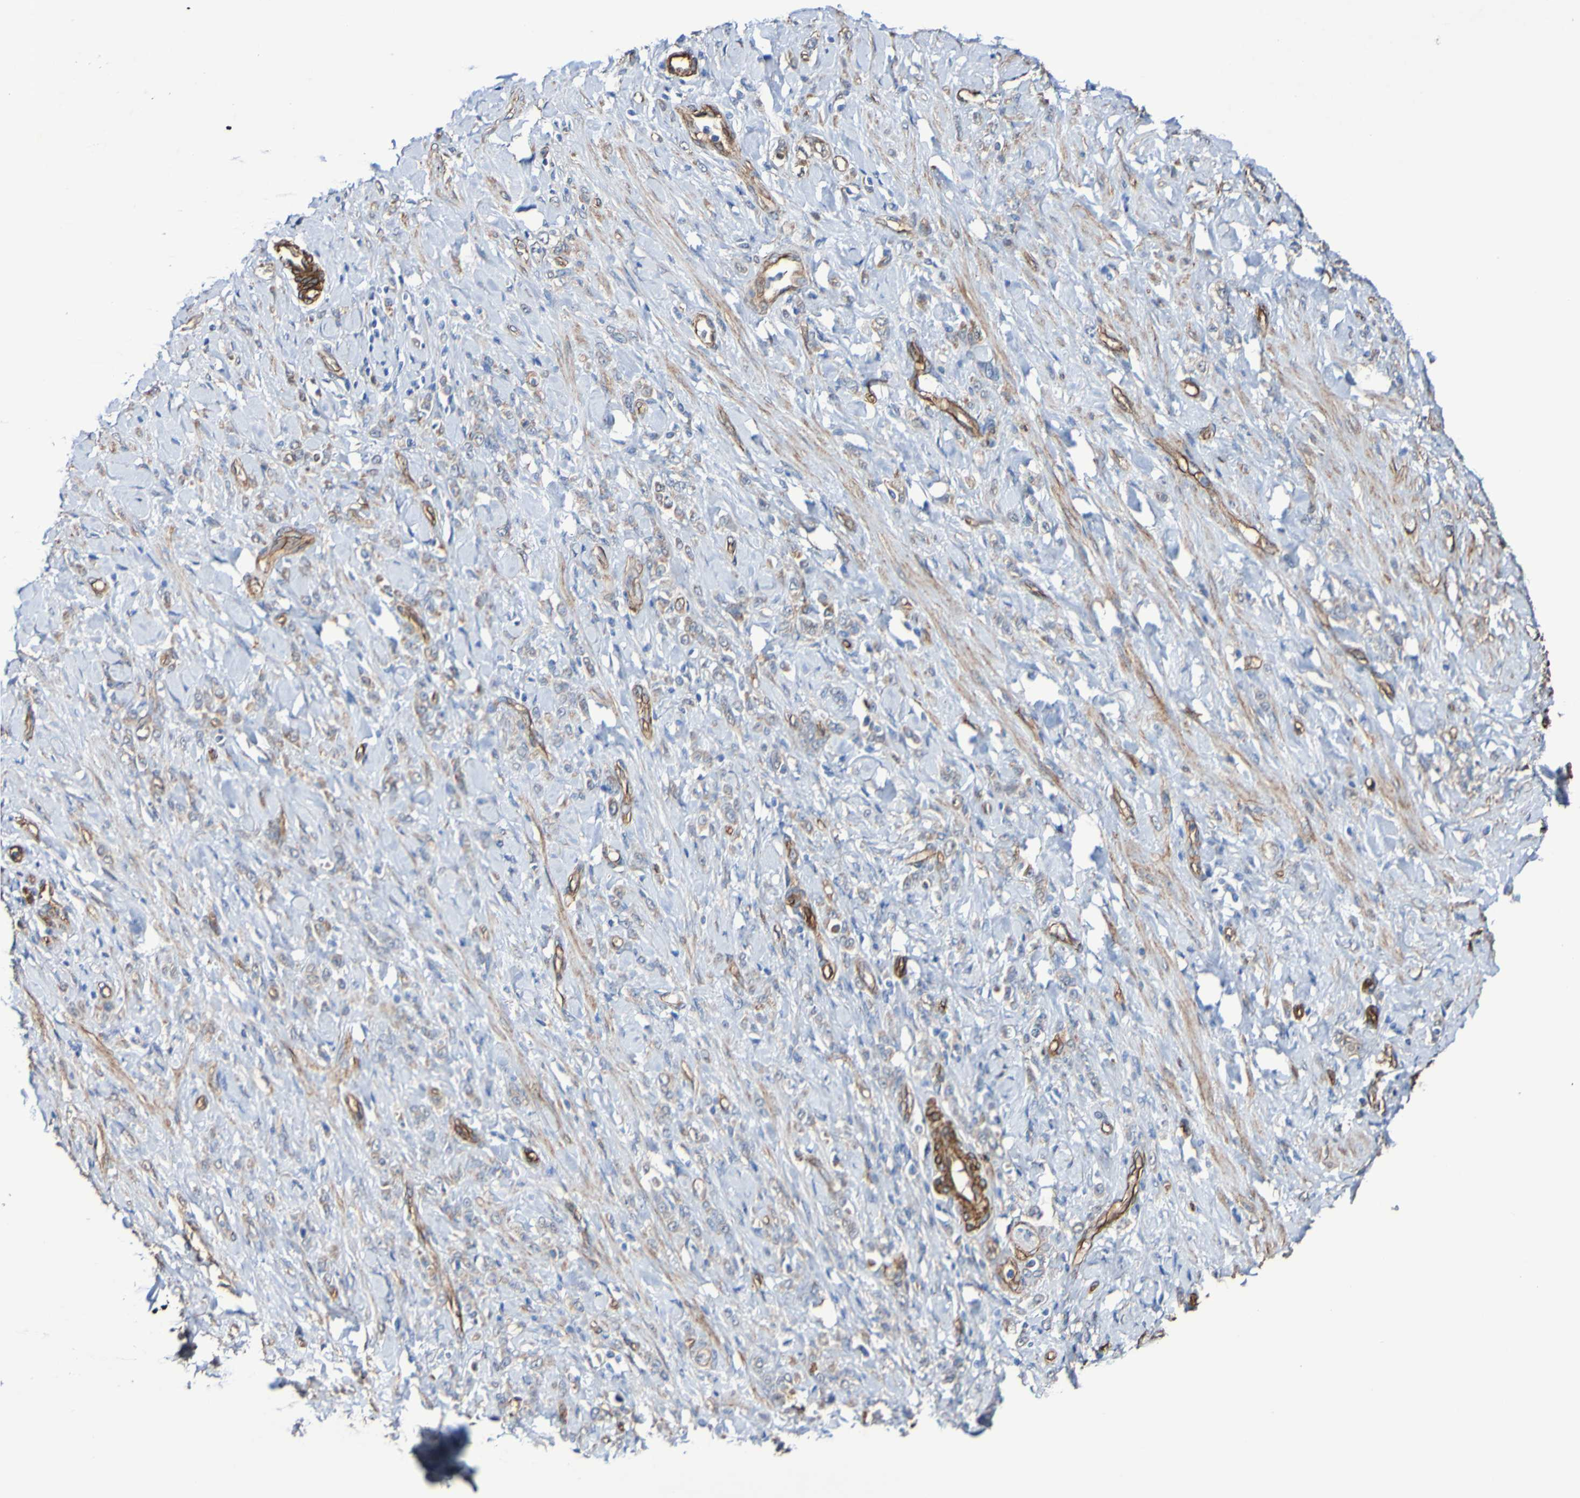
{"staining": {"intensity": "weak", "quantity": "25%-75%", "location": "cytoplasmic/membranous"}, "tissue": "stomach cancer", "cell_type": "Tumor cells", "image_type": "cancer", "snomed": [{"axis": "morphology", "description": "Adenocarcinoma, NOS"}, {"axis": "topography", "description": "Stomach"}], "caption": "This is a photomicrograph of immunohistochemistry (IHC) staining of adenocarcinoma (stomach), which shows weak staining in the cytoplasmic/membranous of tumor cells.", "gene": "ELMOD3", "patient": {"sex": "male", "age": 82}}